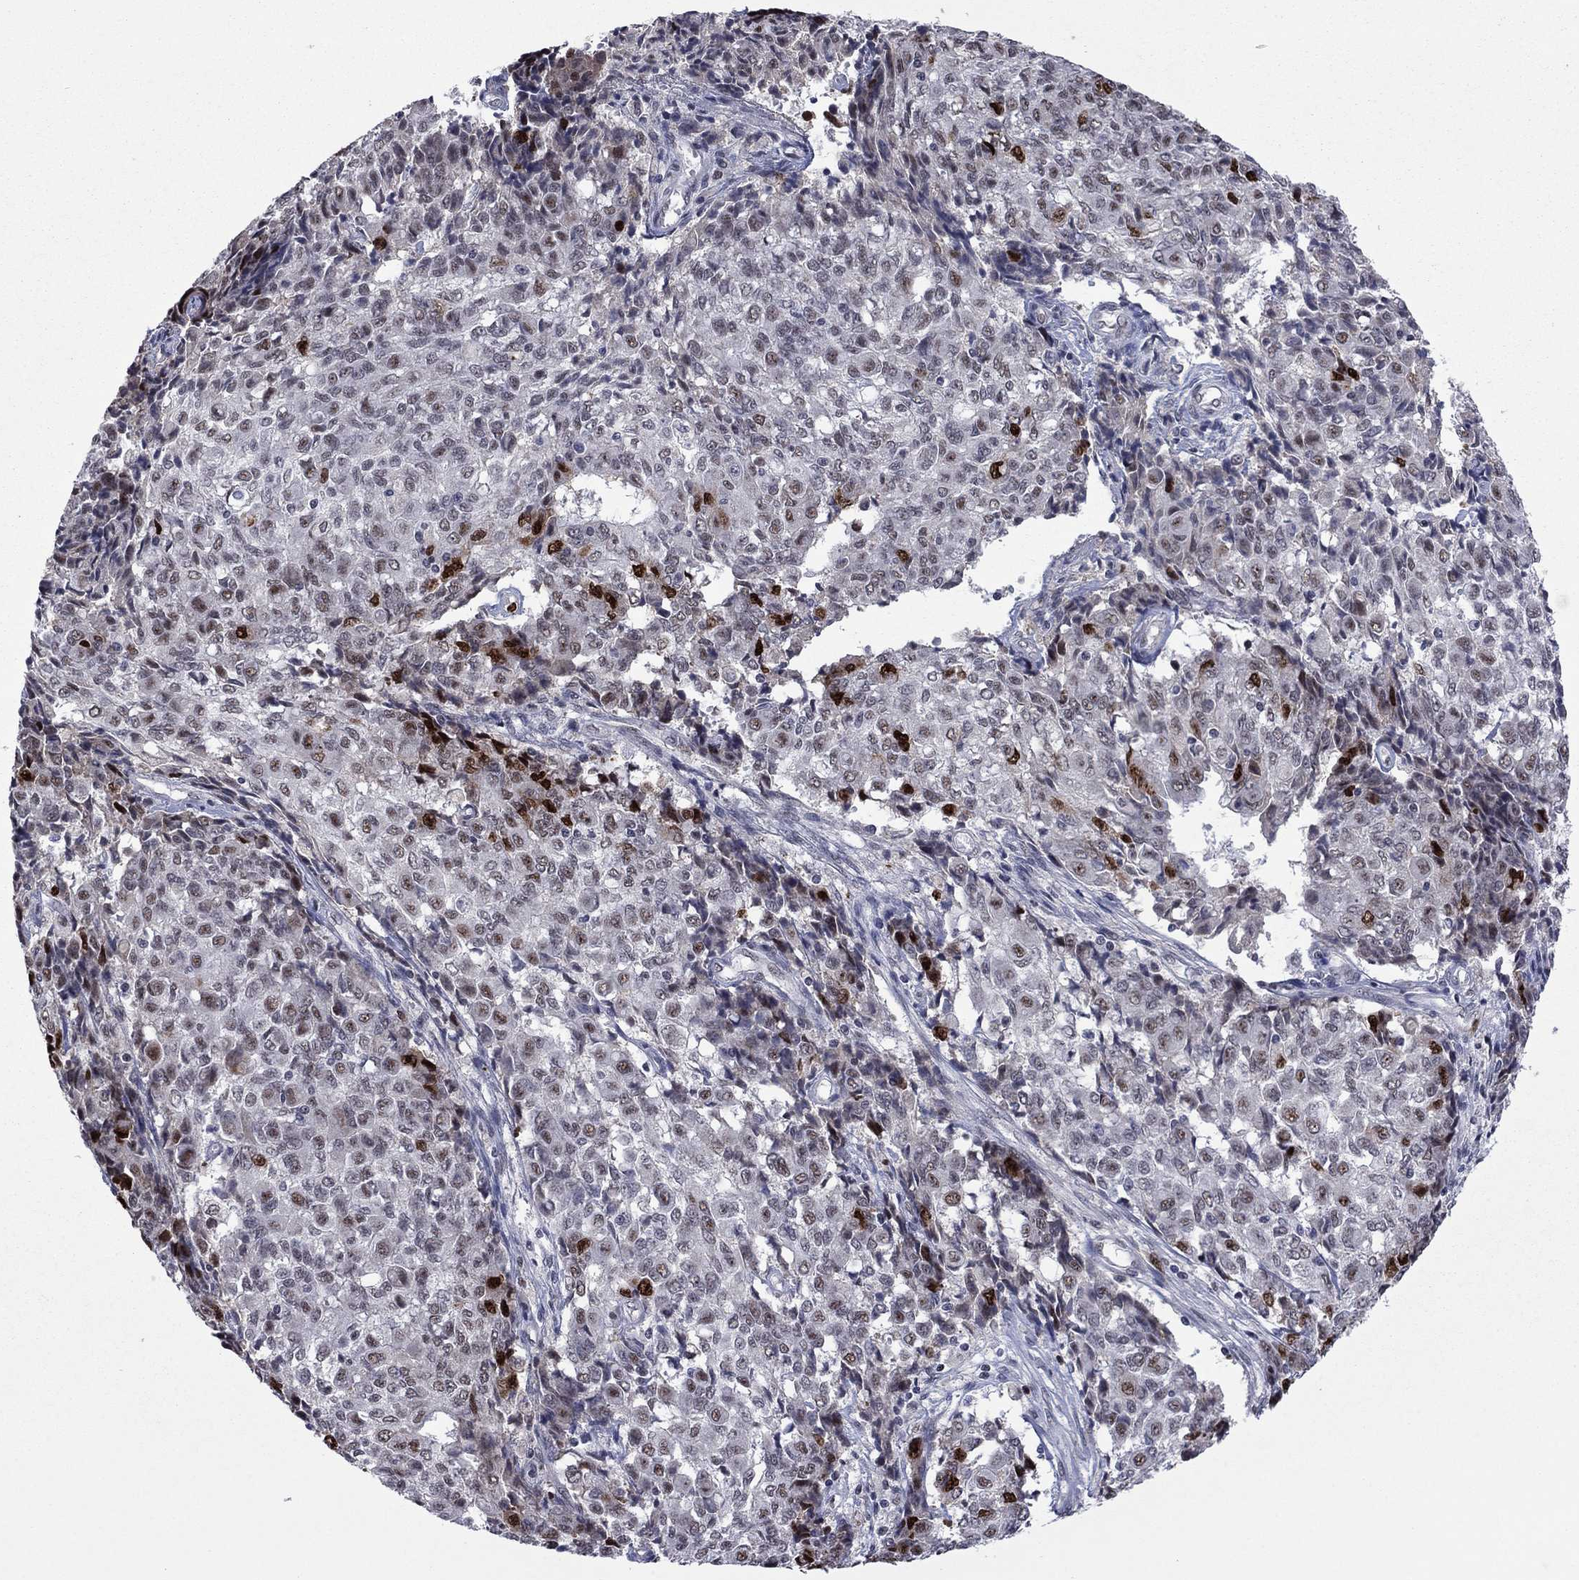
{"staining": {"intensity": "strong", "quantity": "25%-75%", "location": "nuclear"}, "tissue": "ovarian cancer", "cell_type": "Tumor cells", "image_type": "cancer", "snomed": [{"axis": "morphology", "description": "Carcinoma, endometroid"}, {"axis": "topography", "description": "Ovary"}], "caption": "Brown immunohistochemical staining in human ovarian cancer (endometroid carcinoma) reveals strong nuclear expression in about 25%-75% of tumor cells. (DAB IHC, brown staining for protein, blue staining for nuclei).", "gene": "CDCA5", "patient": {"sex": "female", "age": 42}}